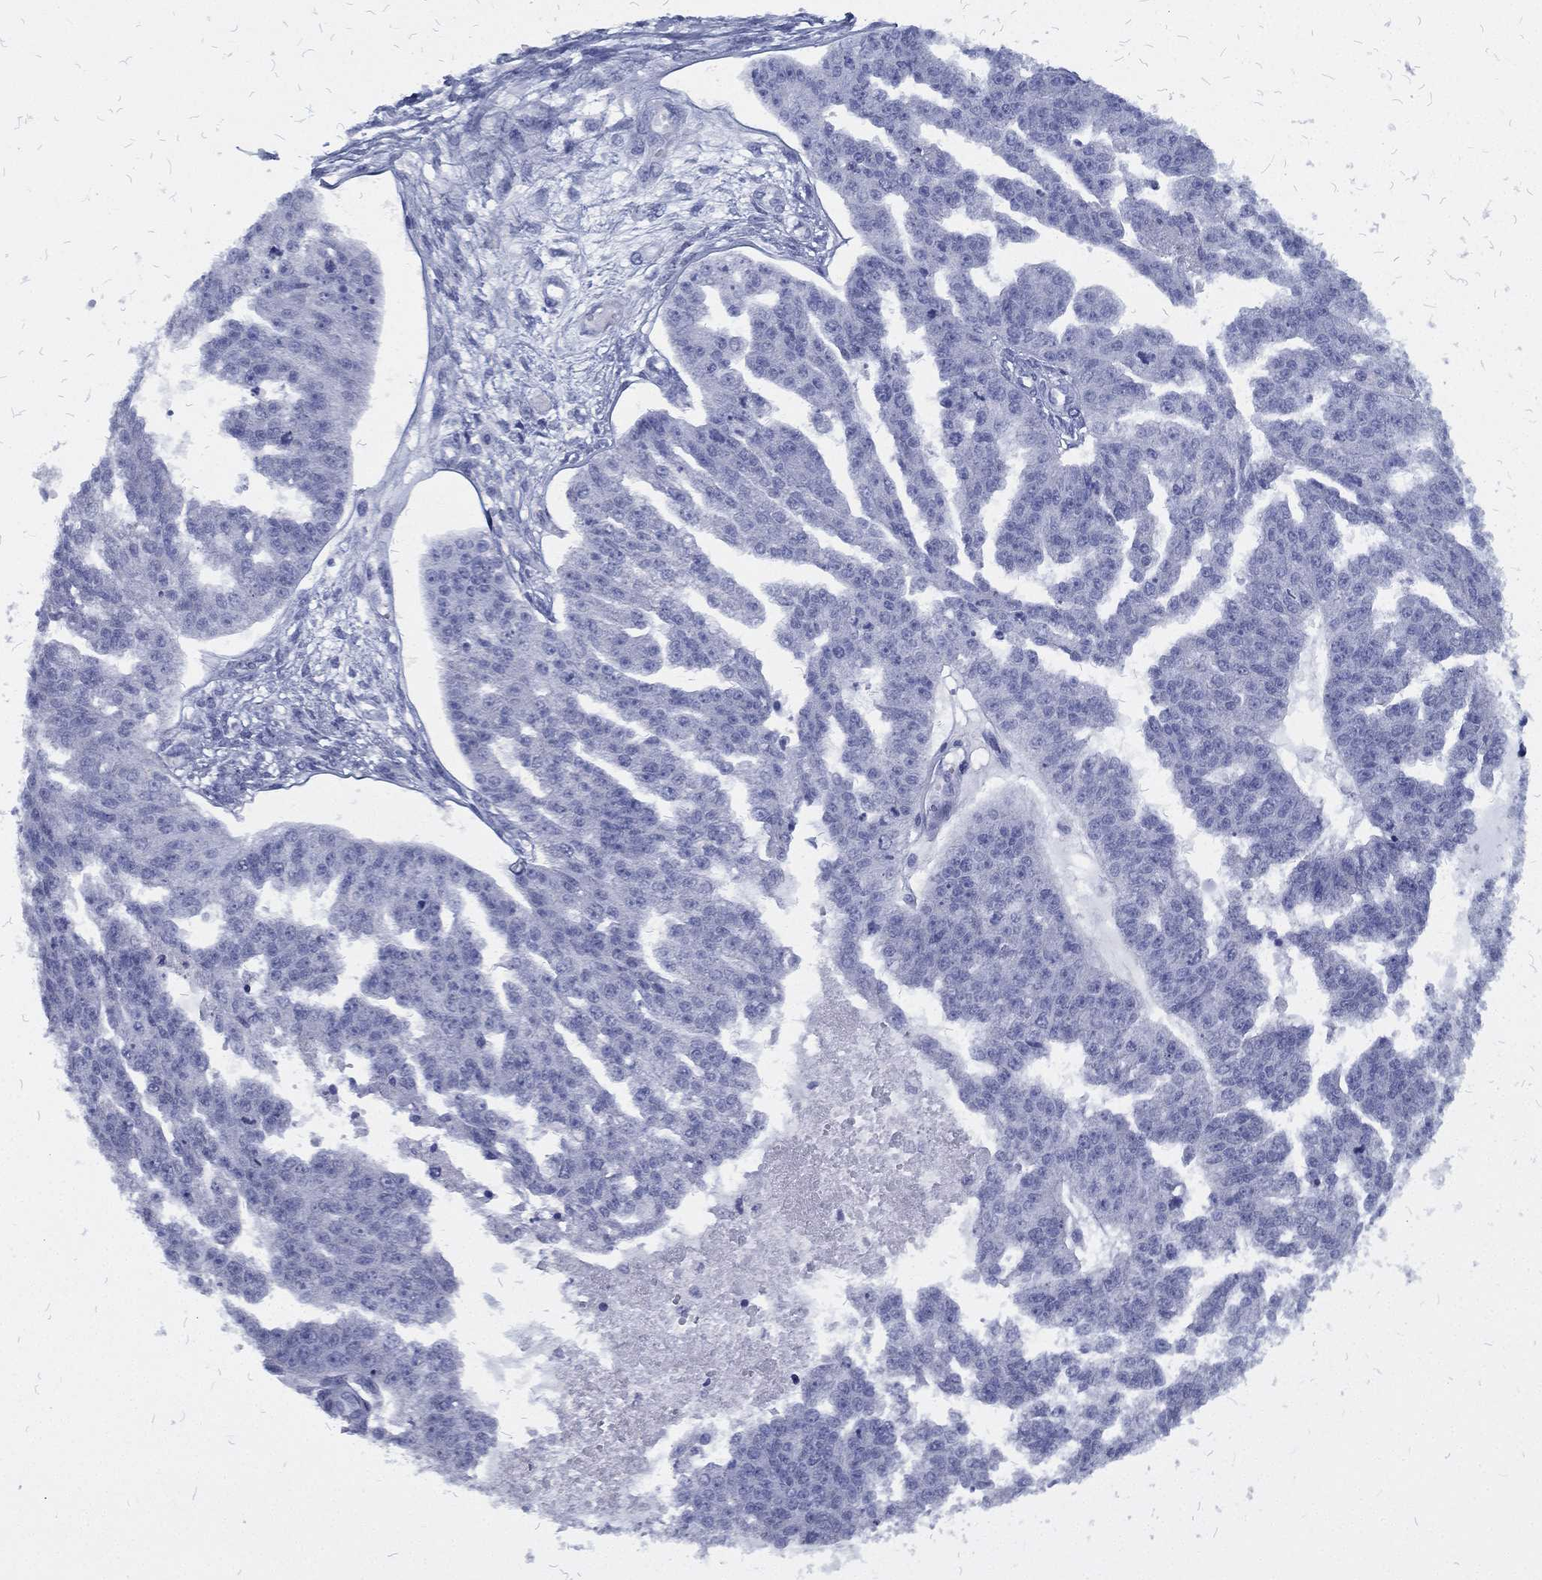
{"staining": {"intensity": "negative", "quantity": "none", "location": "none"}, "tissue": "ovarian cancer", "cell_type": "Tumor cells", "image_type": "cancer", "snomed": [{"axis": "morphology", "description": "Cystadenocarcinoma, serous, NOS"}, {"axis": "topography", "description": "Ovary"}], "caption": "Tumor cells are negative for protein expression in human ovarian cancer (serous cystadenocarcinoma). (DAB (3,3'-diaminobenzidine) IHC with hematoxylin counter stain).", "gene": "RSPH4A", "patient": {"sex": "female", "age": 58}}